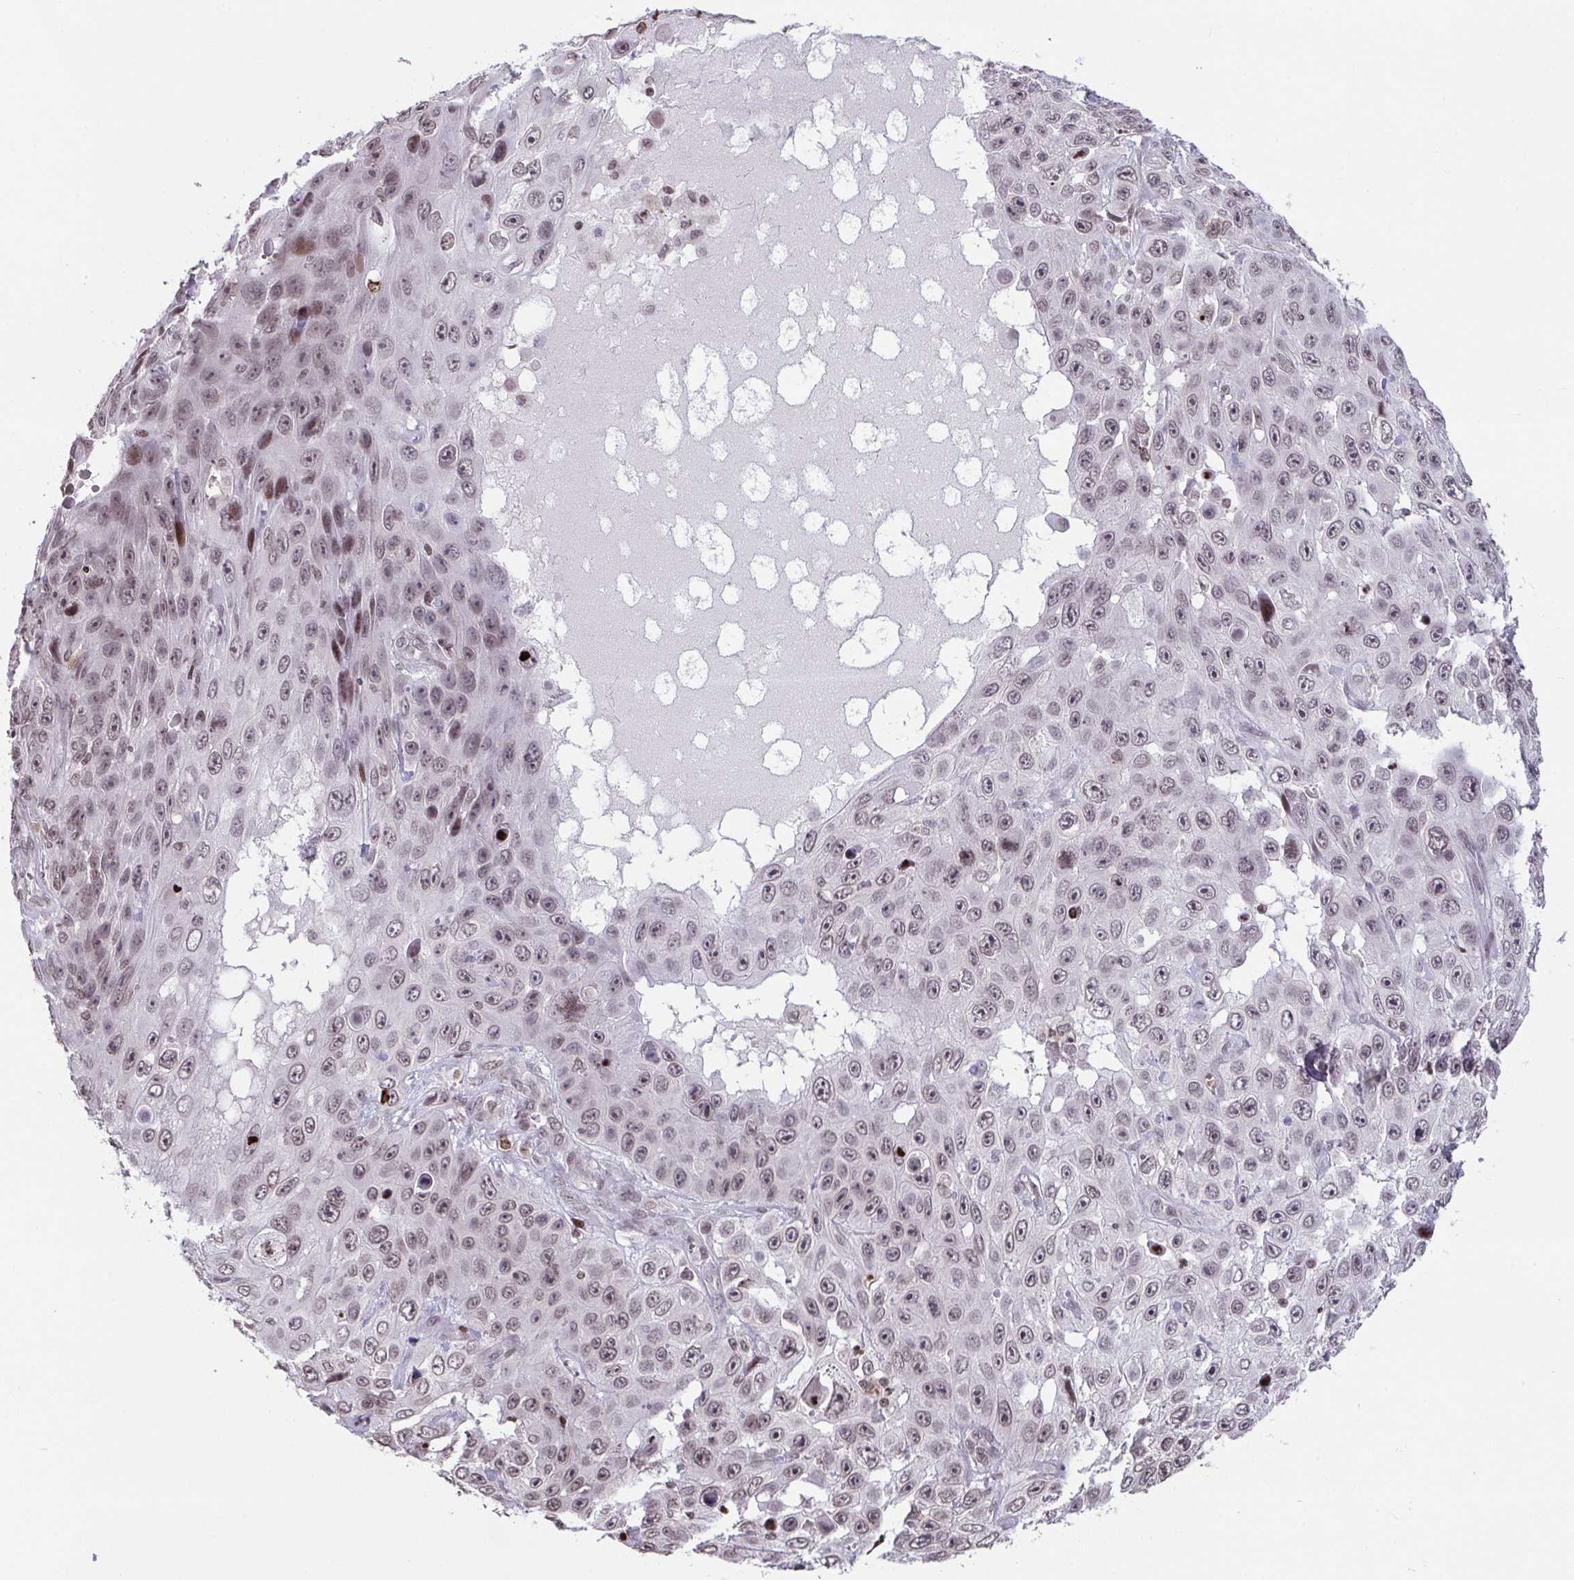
{"staining": {"intensity": "weak", "quantity": "25%-75%", "location": "nuclear"}, "tissue": "skin cancer", "cell_type": "Tumor cells", "image_type": "cancer", "snomed": [{"axis": "morphology", "description": "Squamous cell carcinoma, NOS"}, {"axis": "topography", "description": "Skin"}], "caption": "There is low levels of weak nuclear staining in tumor cells of skin squamous cell carcinoma, as demonstrated by immunohistochemical staining (brown color).", "gene": "NIP7", "patient": {"sex": "male", "age": 82}}